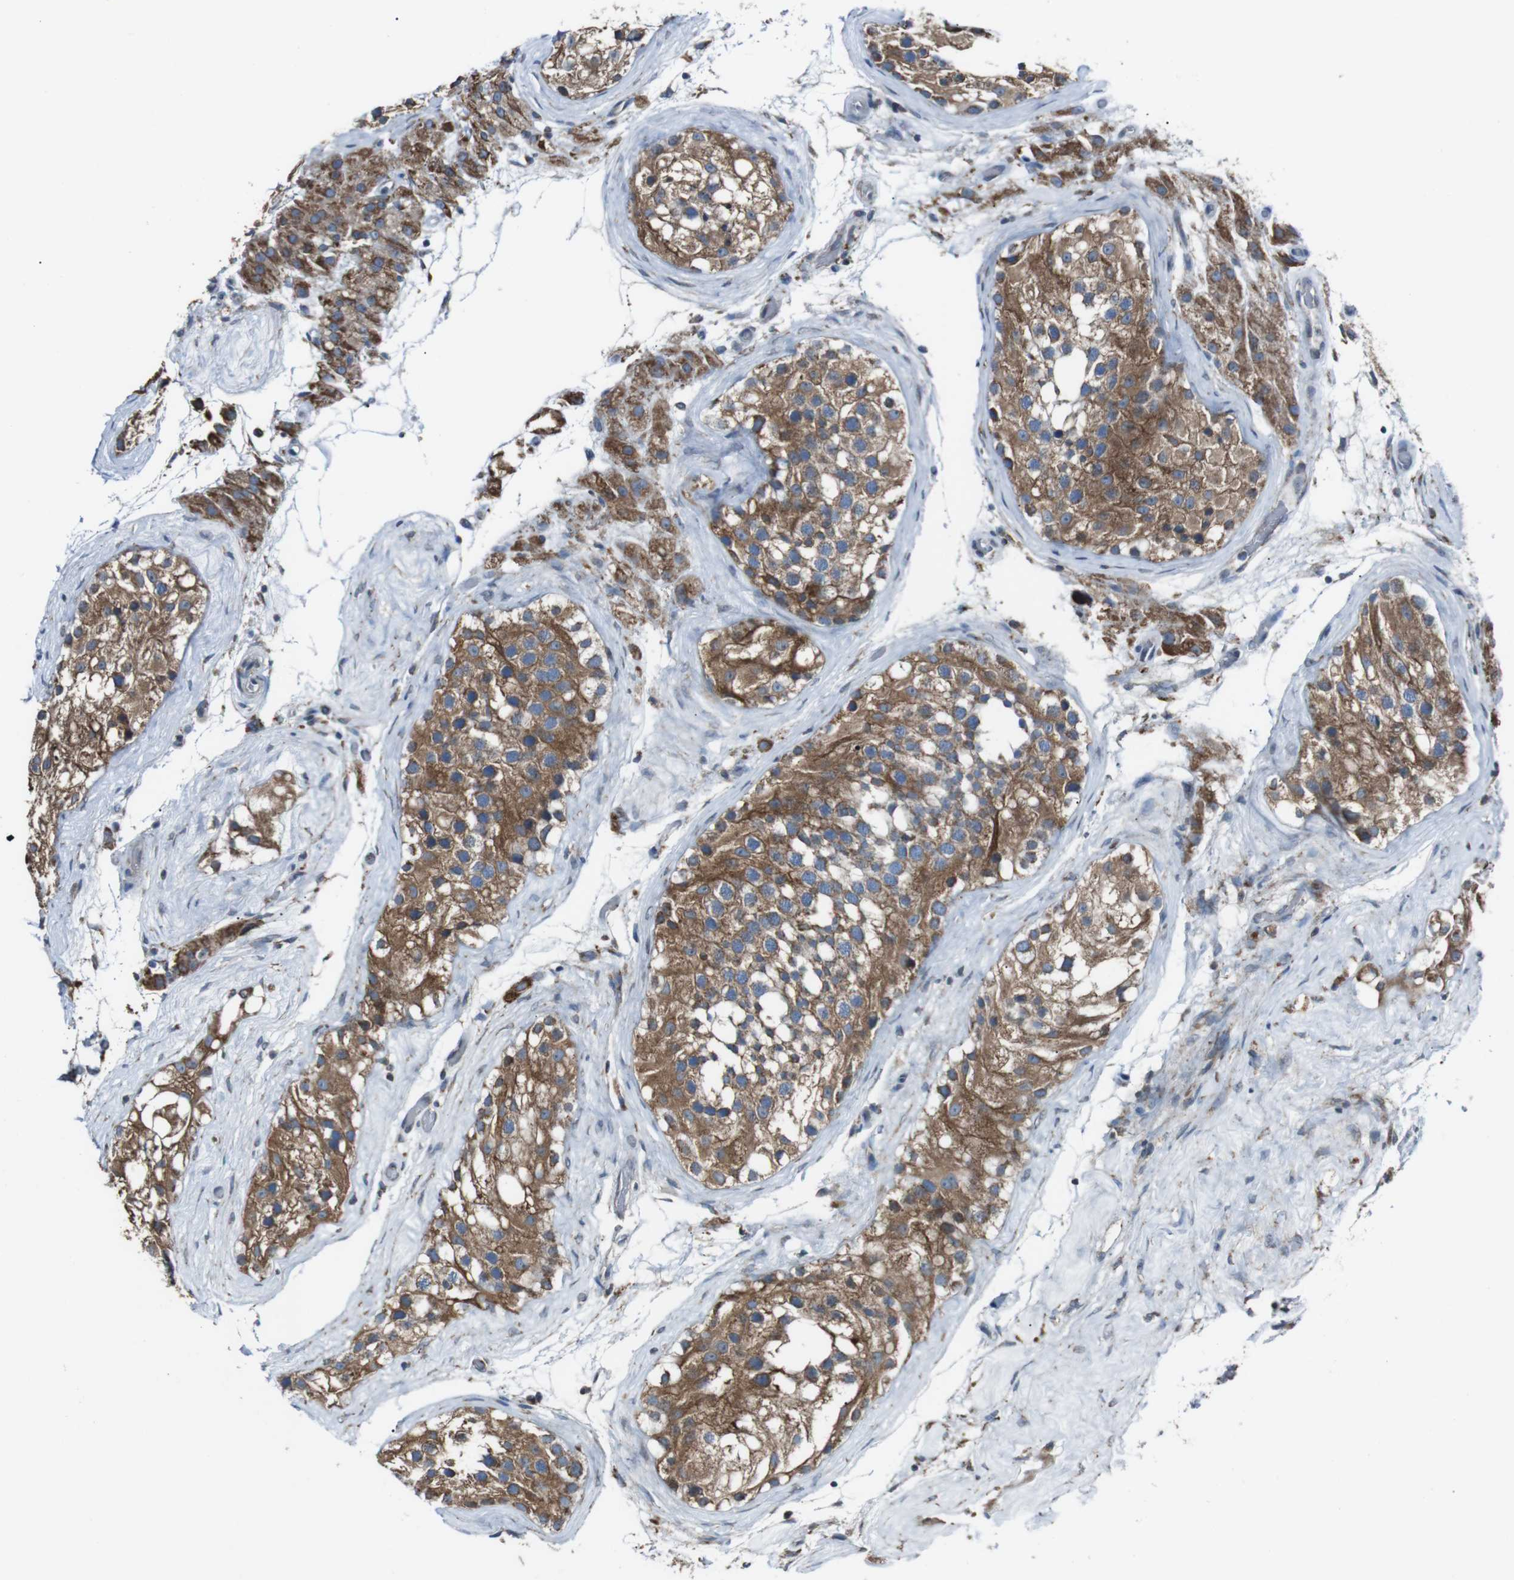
{"staining": {"intensity": "moderate", "quantity": ">75%", "location": "cytoplasmic/membranous"}, "tissue": "testis", "cell_type": "Cells in seminiferous ducts", "image_type": "normal", "snomed": [{"axis": "morphology", "description": "Normal tissue, NOS"}, {"axis": "morphology", "description": "Seminoma, NOS"}, {"axis": "topography", "description": "Testis"}], "caption": "Immunohistochemistry (IHC) histopathology image of benign testis: human testis stained using immunohistochemistry reveals medium levels of moderate protein expression localized specifically in the cytoplasmic/membranous of cells in seminiferous ducts, appearing as a cytoplasmic/membranous brown color.", "gene": "CISD2", "patient": {"sex": "male", "age": 71}}